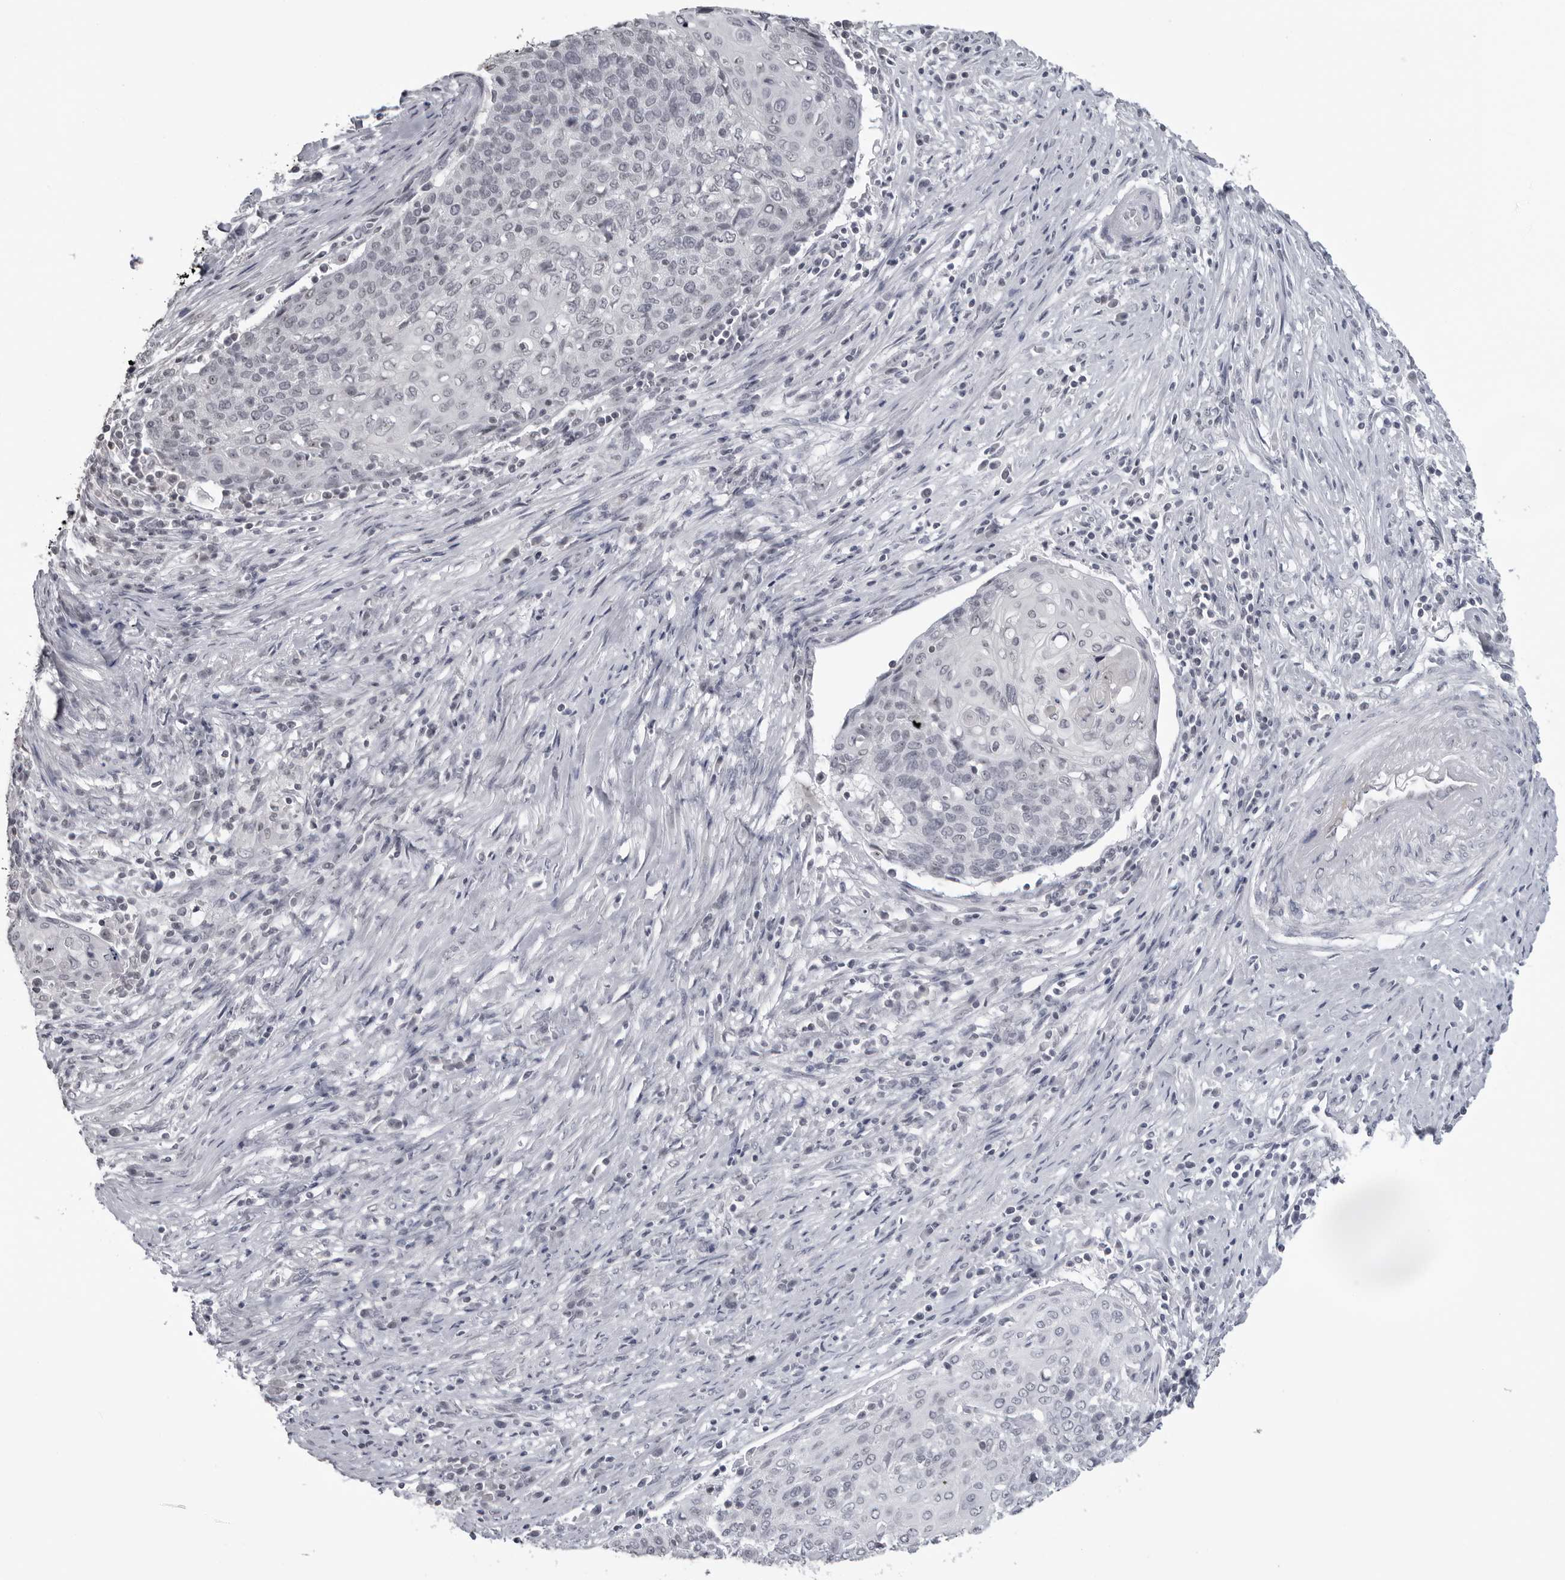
{"staining": {"intensity": "negative", "quantity": "none", "location": "none"}, "tissue": "cervical cancer", "cell_type": "Tumor cells", "image_type": "cancer", "snomed": [{"axis": "morphology", "description": "Squamous cell carcinoma, NOS"}, {"axis": "topography", "description": "Cervix"}], "caption": "High magnification brightfield microscopy of cervical cancer (squamous cell carcinoma) stained with DAB (brown) and counterstained with hematoxylin (blue): tumor cells show no significant positivity. The staining was performed using DAB to visualize the protein expression in brown, while the nuclei were stained in blue with hematoxylin (Magnification: 20x).", "gene": "DDX54", "patient": {"sex": "female", "age": 39}}